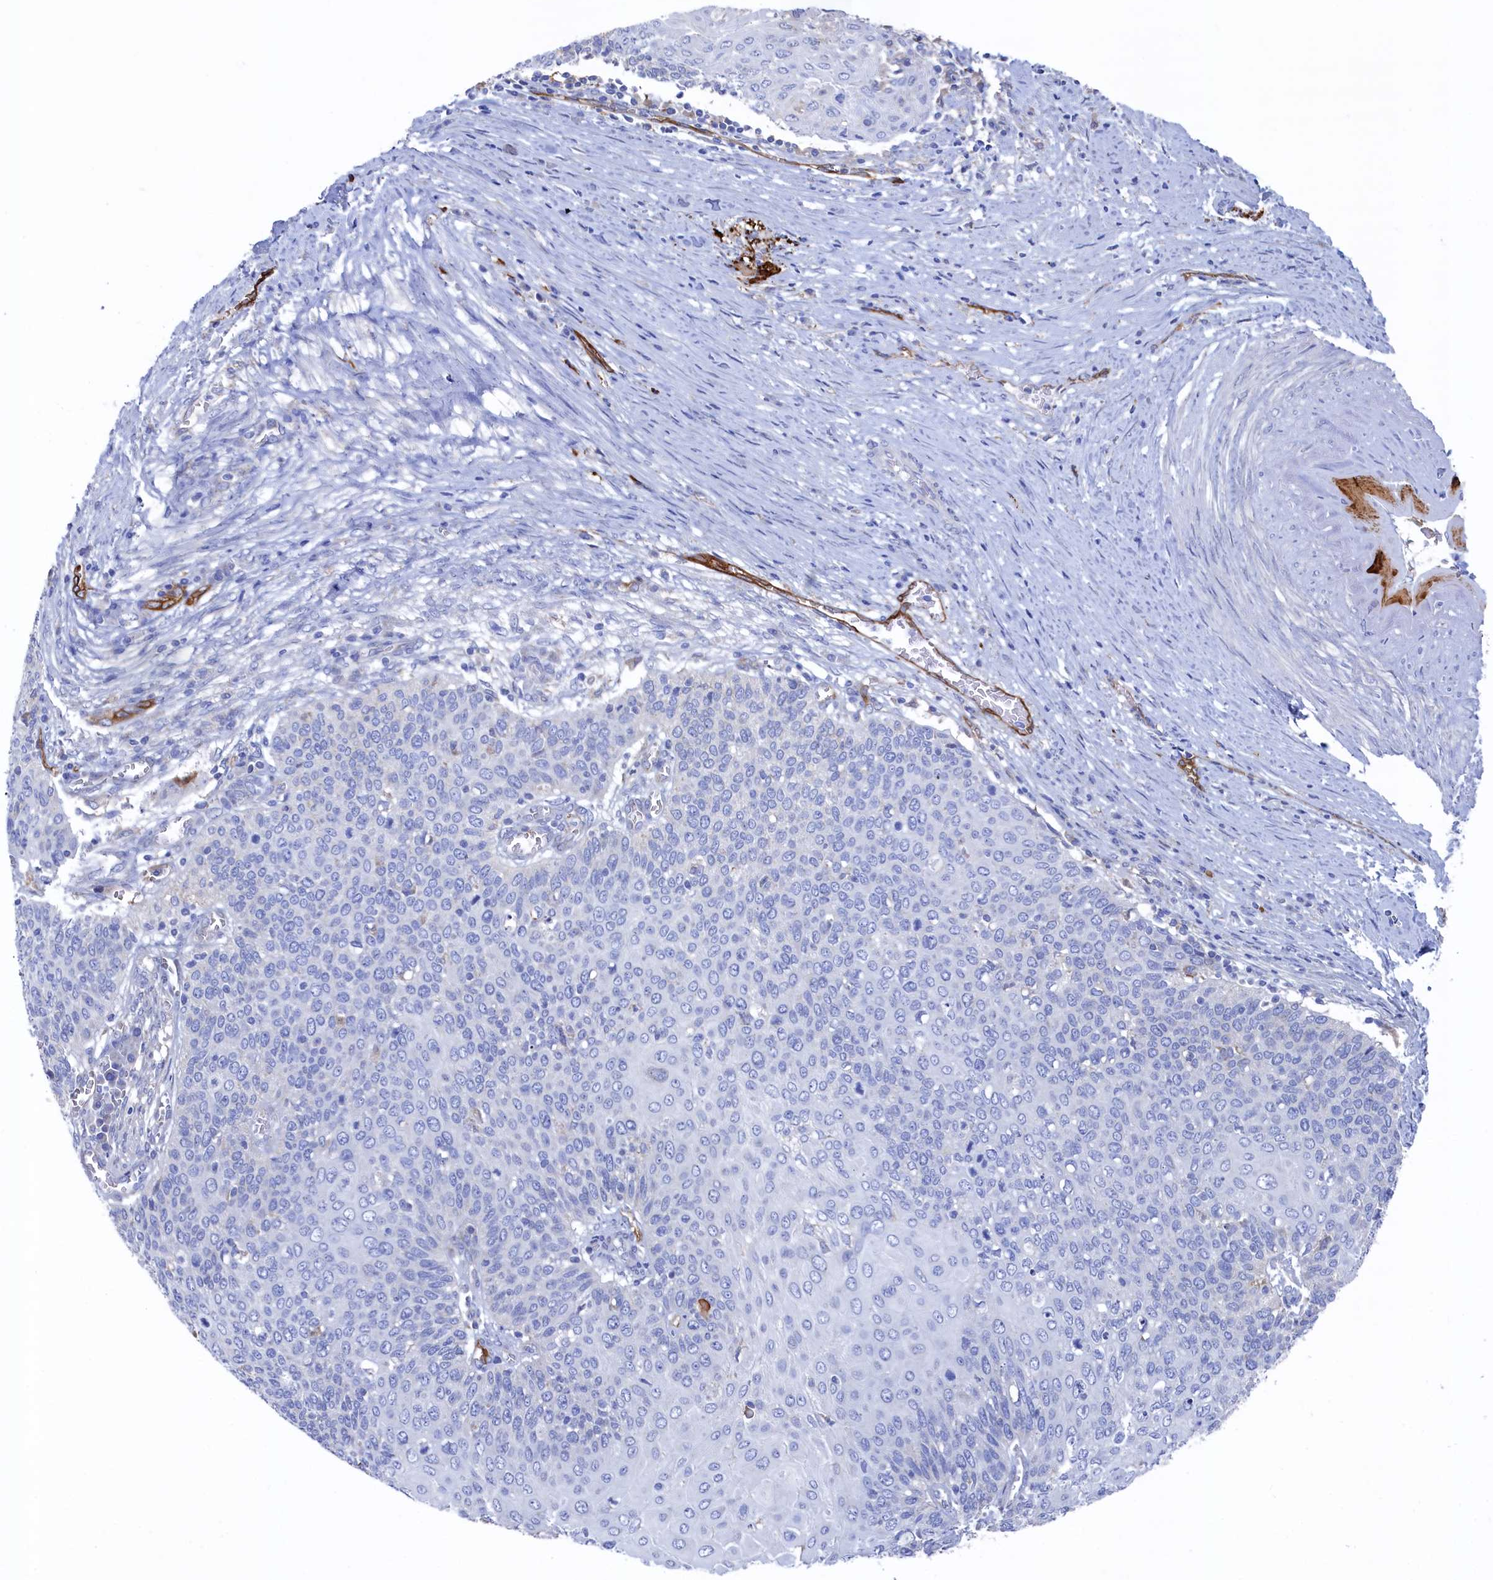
{"staining": {"intensity": "negative", "quantity": "none", "location": "none"}, "tissue": "cervical cancer", "cell_type": "Tumor cells", "image_type": "cancer", "snomed": [{"axis": "morphology", "description": "Squamous cell carcinoma, NOS"}, {"axis": "topography", "description": "Cervix"}], "caption": "Tumor cells show no significant staining in cervical squamous cell carcinoma.", "gene": "C12orf73", "patient": {"sex": "female", "age": 39}}